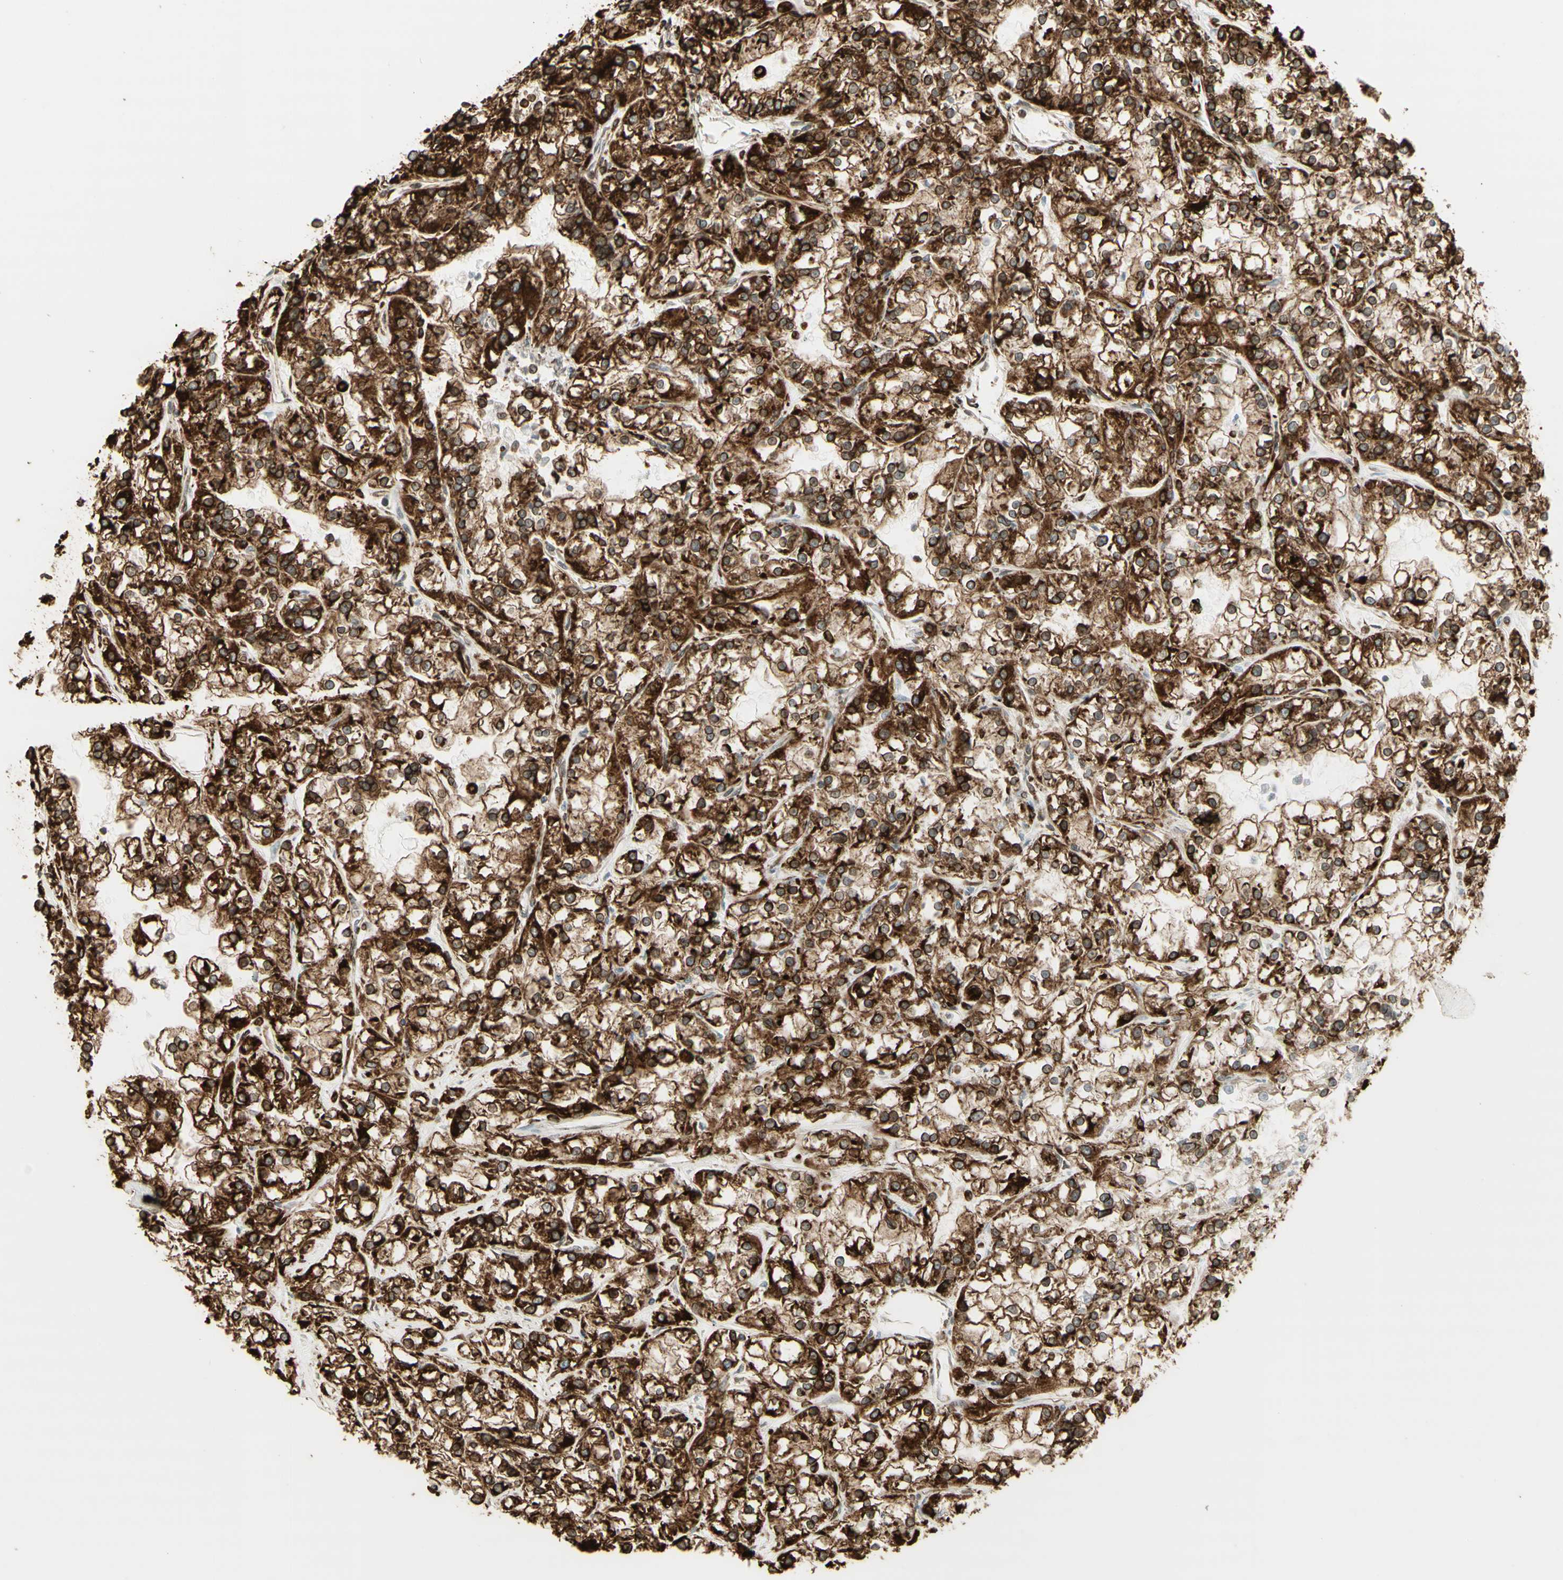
{"staining": {"intensity": "strong", "quantity": ">75%", "location": "cytoplasmic/membranous"}, "tissue": "renal cancer", "cell_type": "Tumor cells", "image_type": "cancer", "snomed": [{"axis": "morphology", "description": "Adenocarcinoma, NOS"}, {"axis": "topography", "description": "Kidney"}], "caption": "DAB immunohistochemical staining of adenocarcinoma (renal) displays strong cytoplasmic/membranous protein staining in about >75% of tumor cells. (DAB IHC, brown staining for protein, blue staining for nuclei).", "gene": "CANX", "patient": {"sex": "female", "age": 52}}